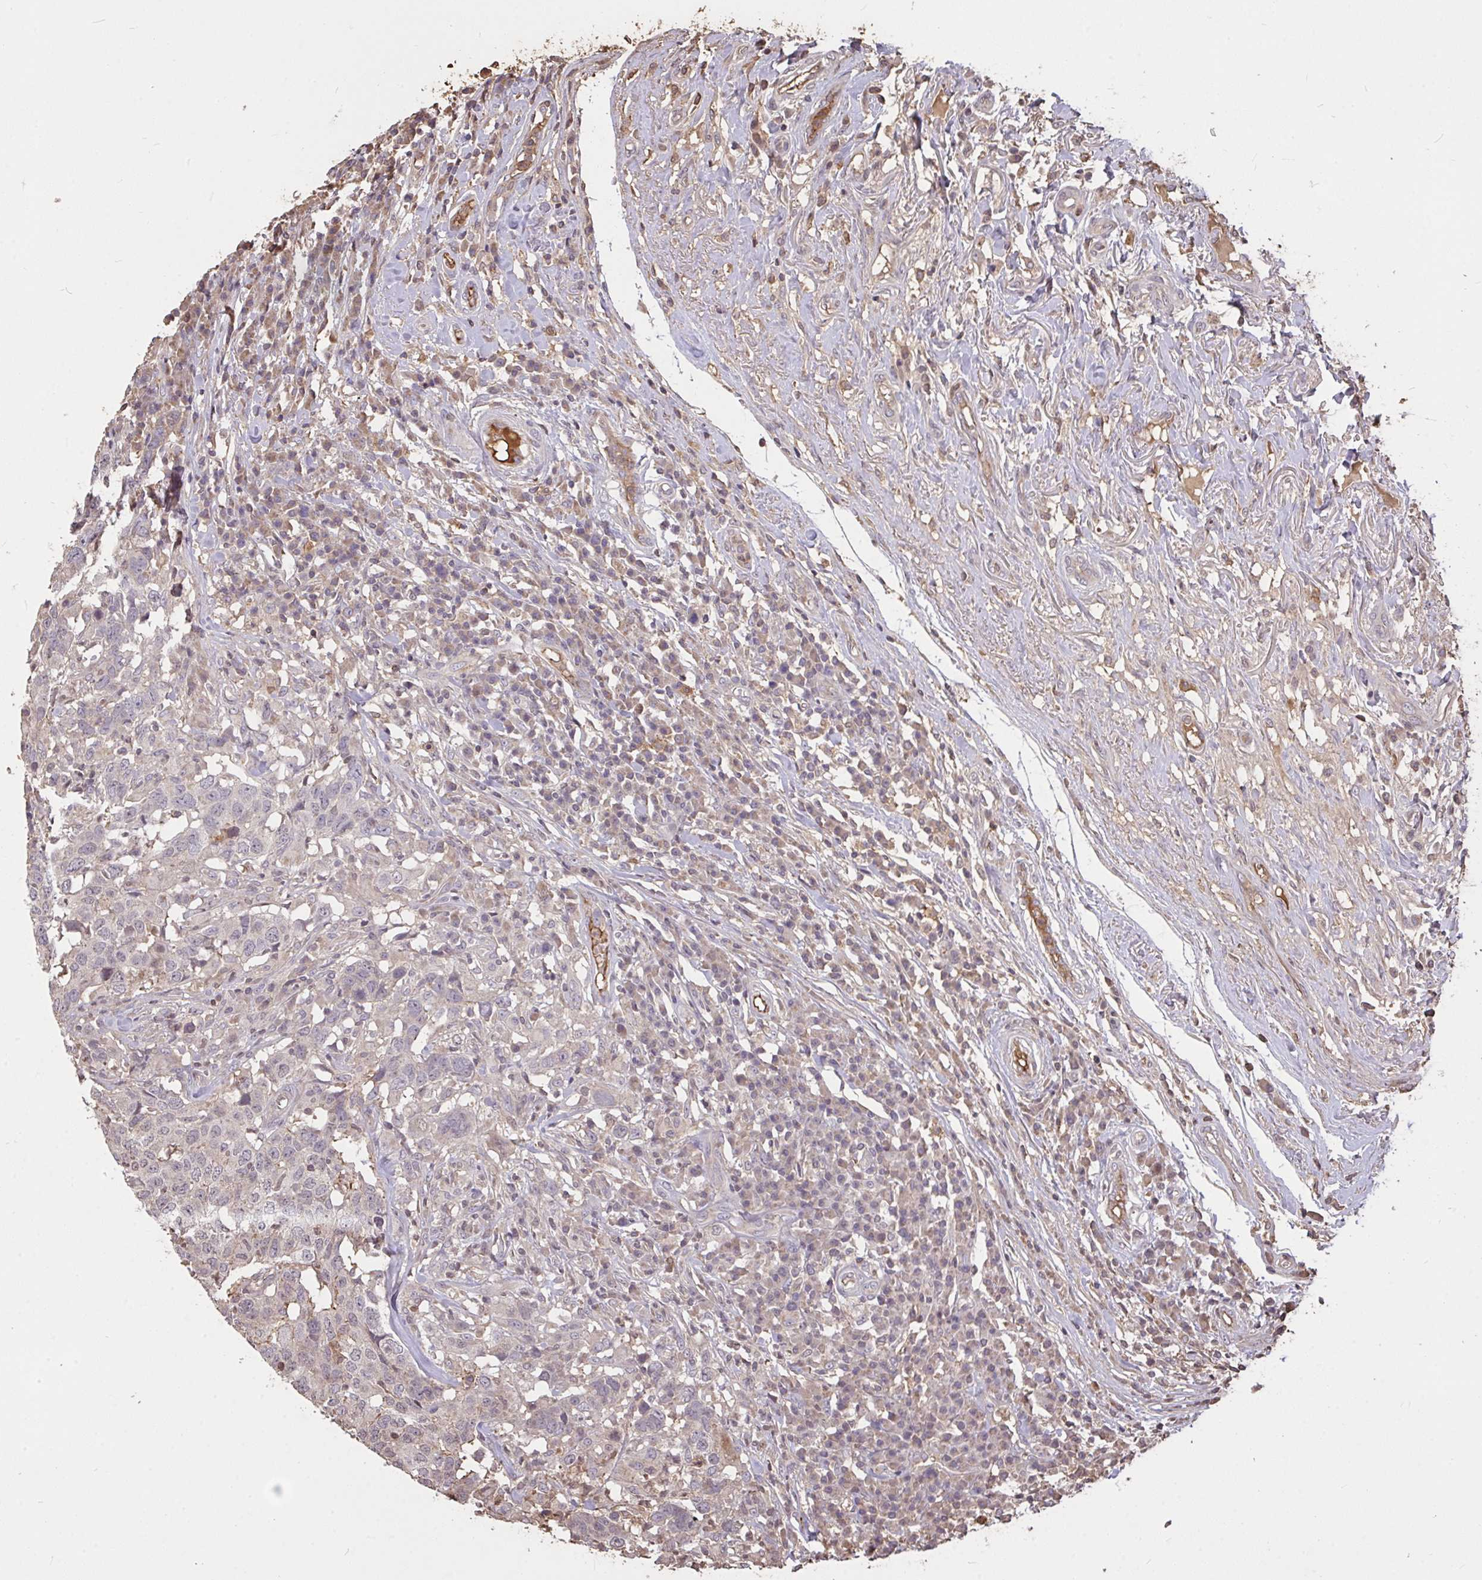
{"staining": {"intensity": "negative", "quantity": "none", "location": "none"}, "tissue": "head and neck cancer", "cell_type": "Tumor cells", "image_type": "cancer", "snomed": [{"axis": "morphology", "description": "Normal tissue, NOS"}, {"axis": "morphology", "description": "Squamous cell carcinoma, NOS"}, {"axis": "topography", "description": "Skeletal muscle"}, {"axis": "topography", "description": "Vascular tissue"}, {"axis": "topography", "description": "Peripheral nerve tissue"}, {"axis": "topography", "description": "Head-Neck"}], "caption": "The immunohistochemistry (IHC) photomicrograph has no significant positivity in tumor cells of head and neck cancer tissue.", "gene": "FCER1A", "patient": {"sex": "male", "age": 66}}